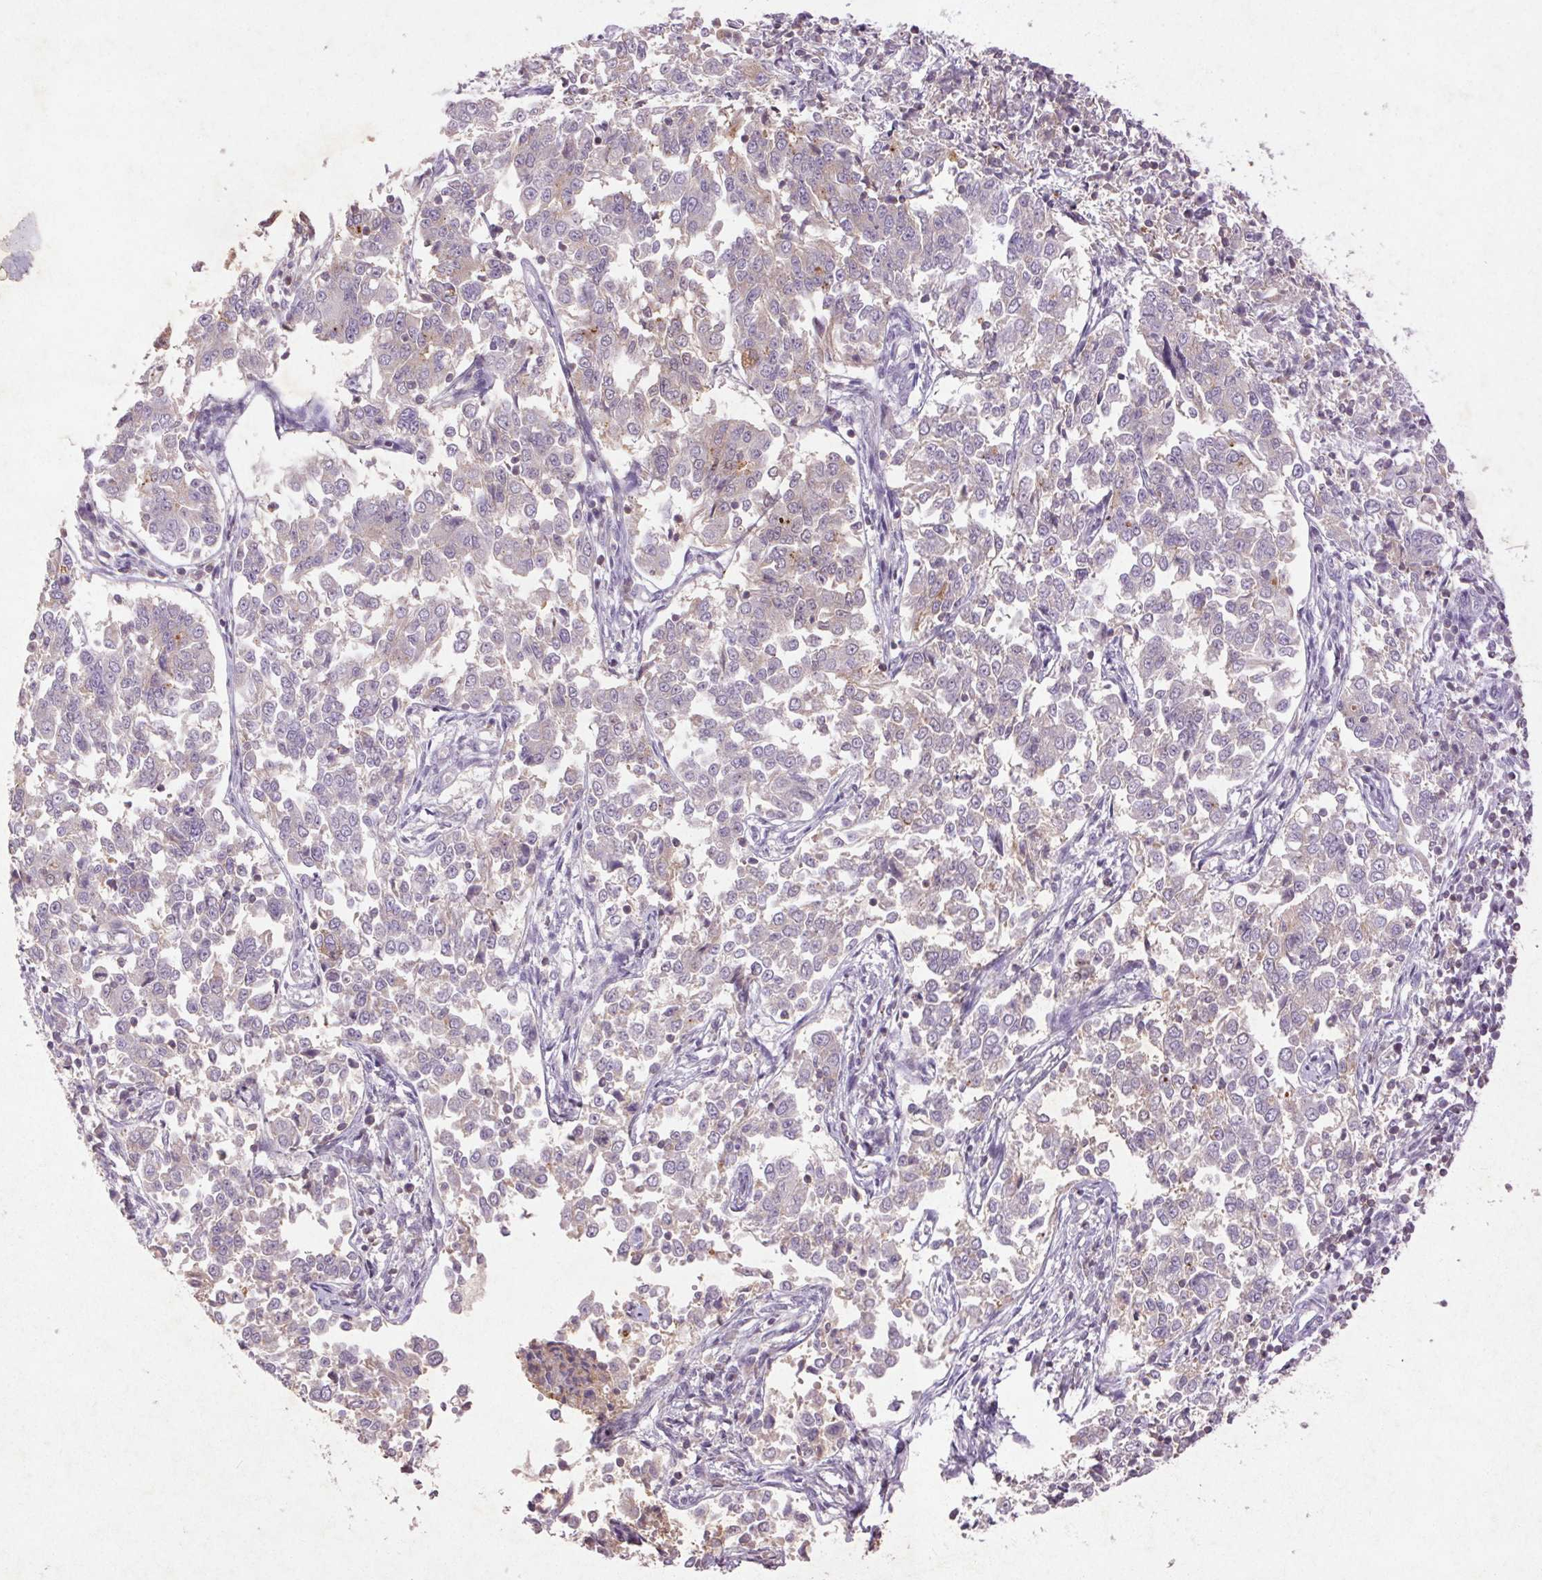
{"staining": {"intensity": "negative", "quantity": "none", "location": "none"}, "tissue": "endometrial cancer", "cell_type": "Tumor cells", "image_type": "cancer", "snomed": [{"axis": "morphology", "description": "Adenocarcinoma, NOS"}, {"axis": "topography", "description": "Endometrium"}], "caption": "This micrograph is of adenocarcinoma (endometrial) stained with IHC to label a protein in brown with the nuclei are counter-stained blue. There is no staining in tumor cells. The staining was performed using DAB to visualize the protein expression in brown, while the nuclei were stained in blue with hematoxylin (Magnification: 20x).", "gene": "FNDC7", "patient": {"sex": "female", "age": 43}}